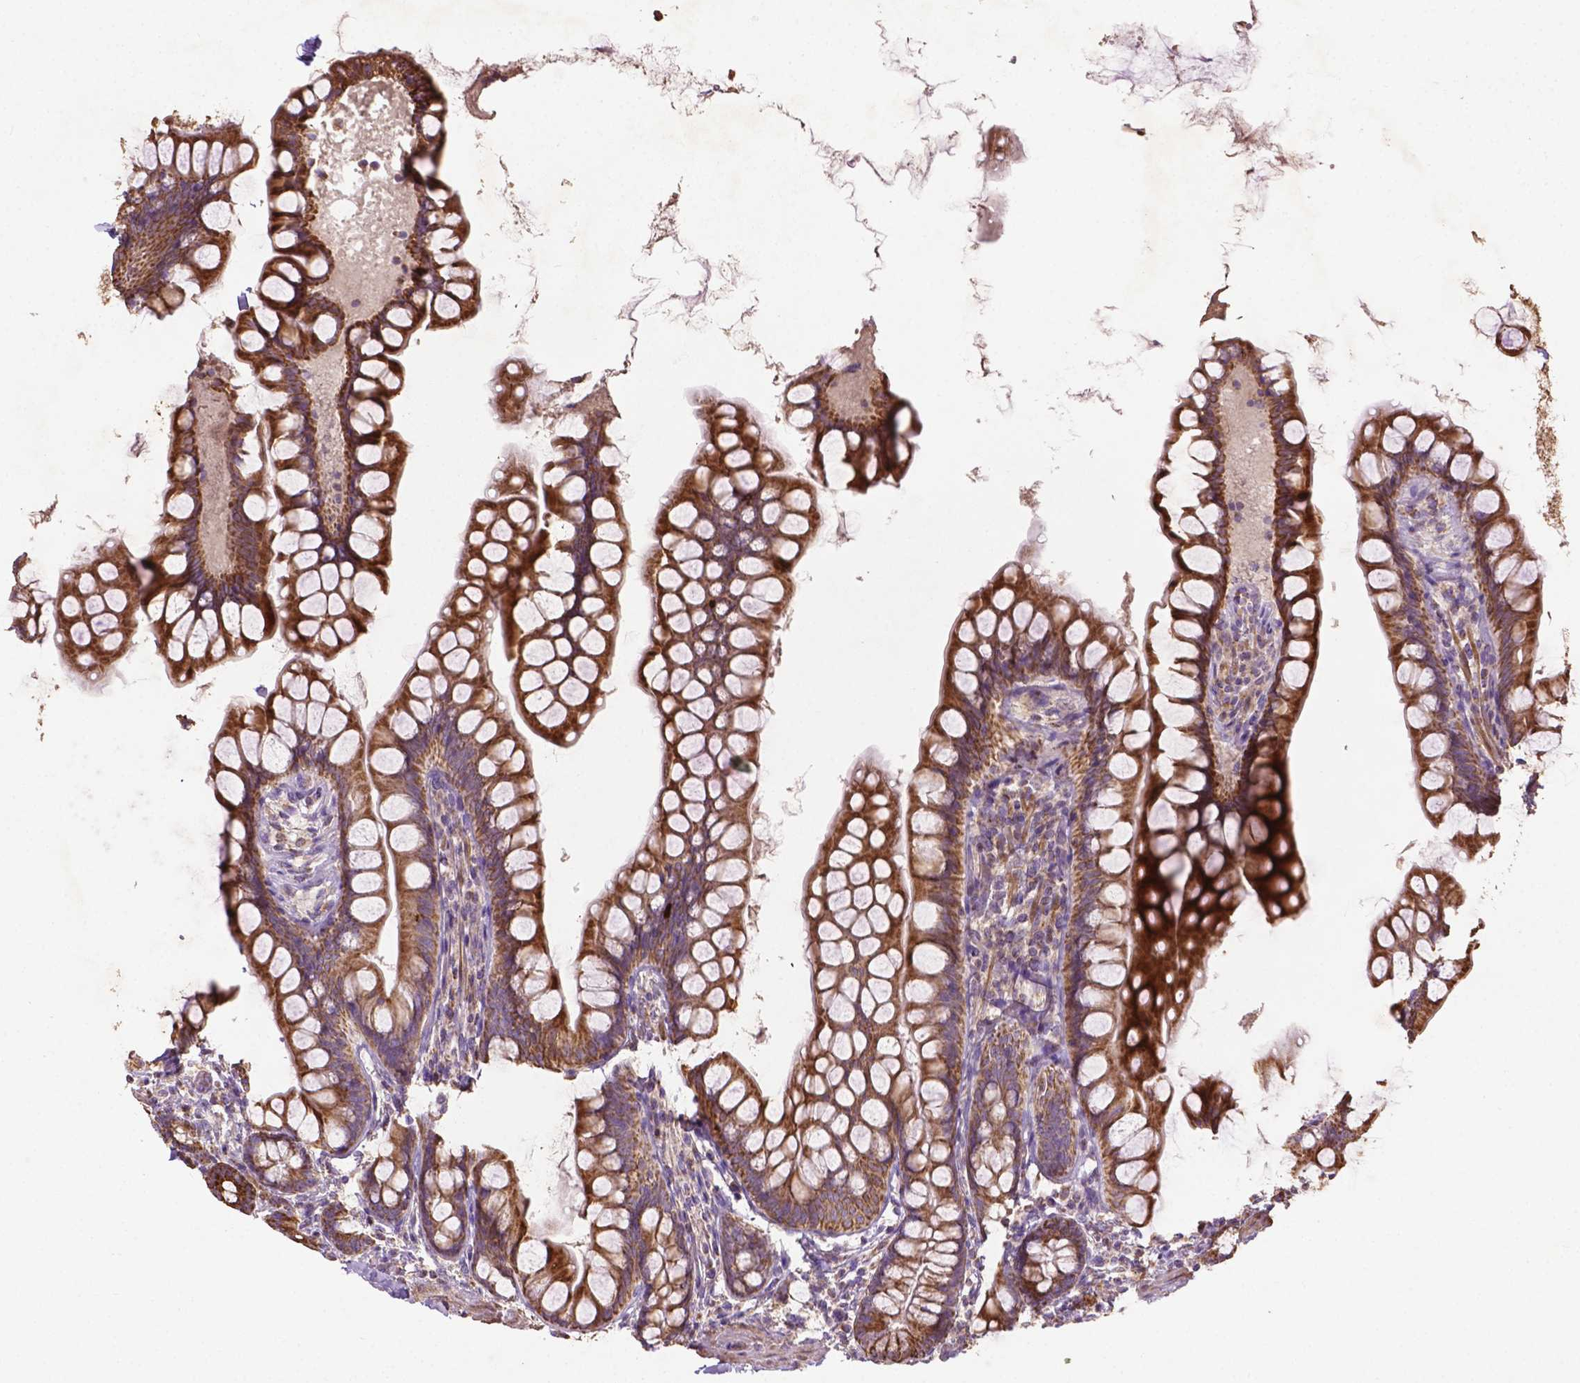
{"staining": {"intensity": "strong", "quantity": ">75%", "location": "cytoplasmic/membranous"}, "tissue": "small intestine", "cell_type": "Glandular cells", "image_type": "normal", "snomed": [{"axis": "morphology", "description": "Normal tissue, NOS"}, {"axis": "topography", "description": "Small intestine"}], "caption": "Immunohistochemical staining of benign small intestine demonstrates >75% levels of strong cytoplasmic/membranous protein positivity in about >75% of glandular cells.", "gene": "LRR1", "patient": {"sex": "male", "age": 70}}